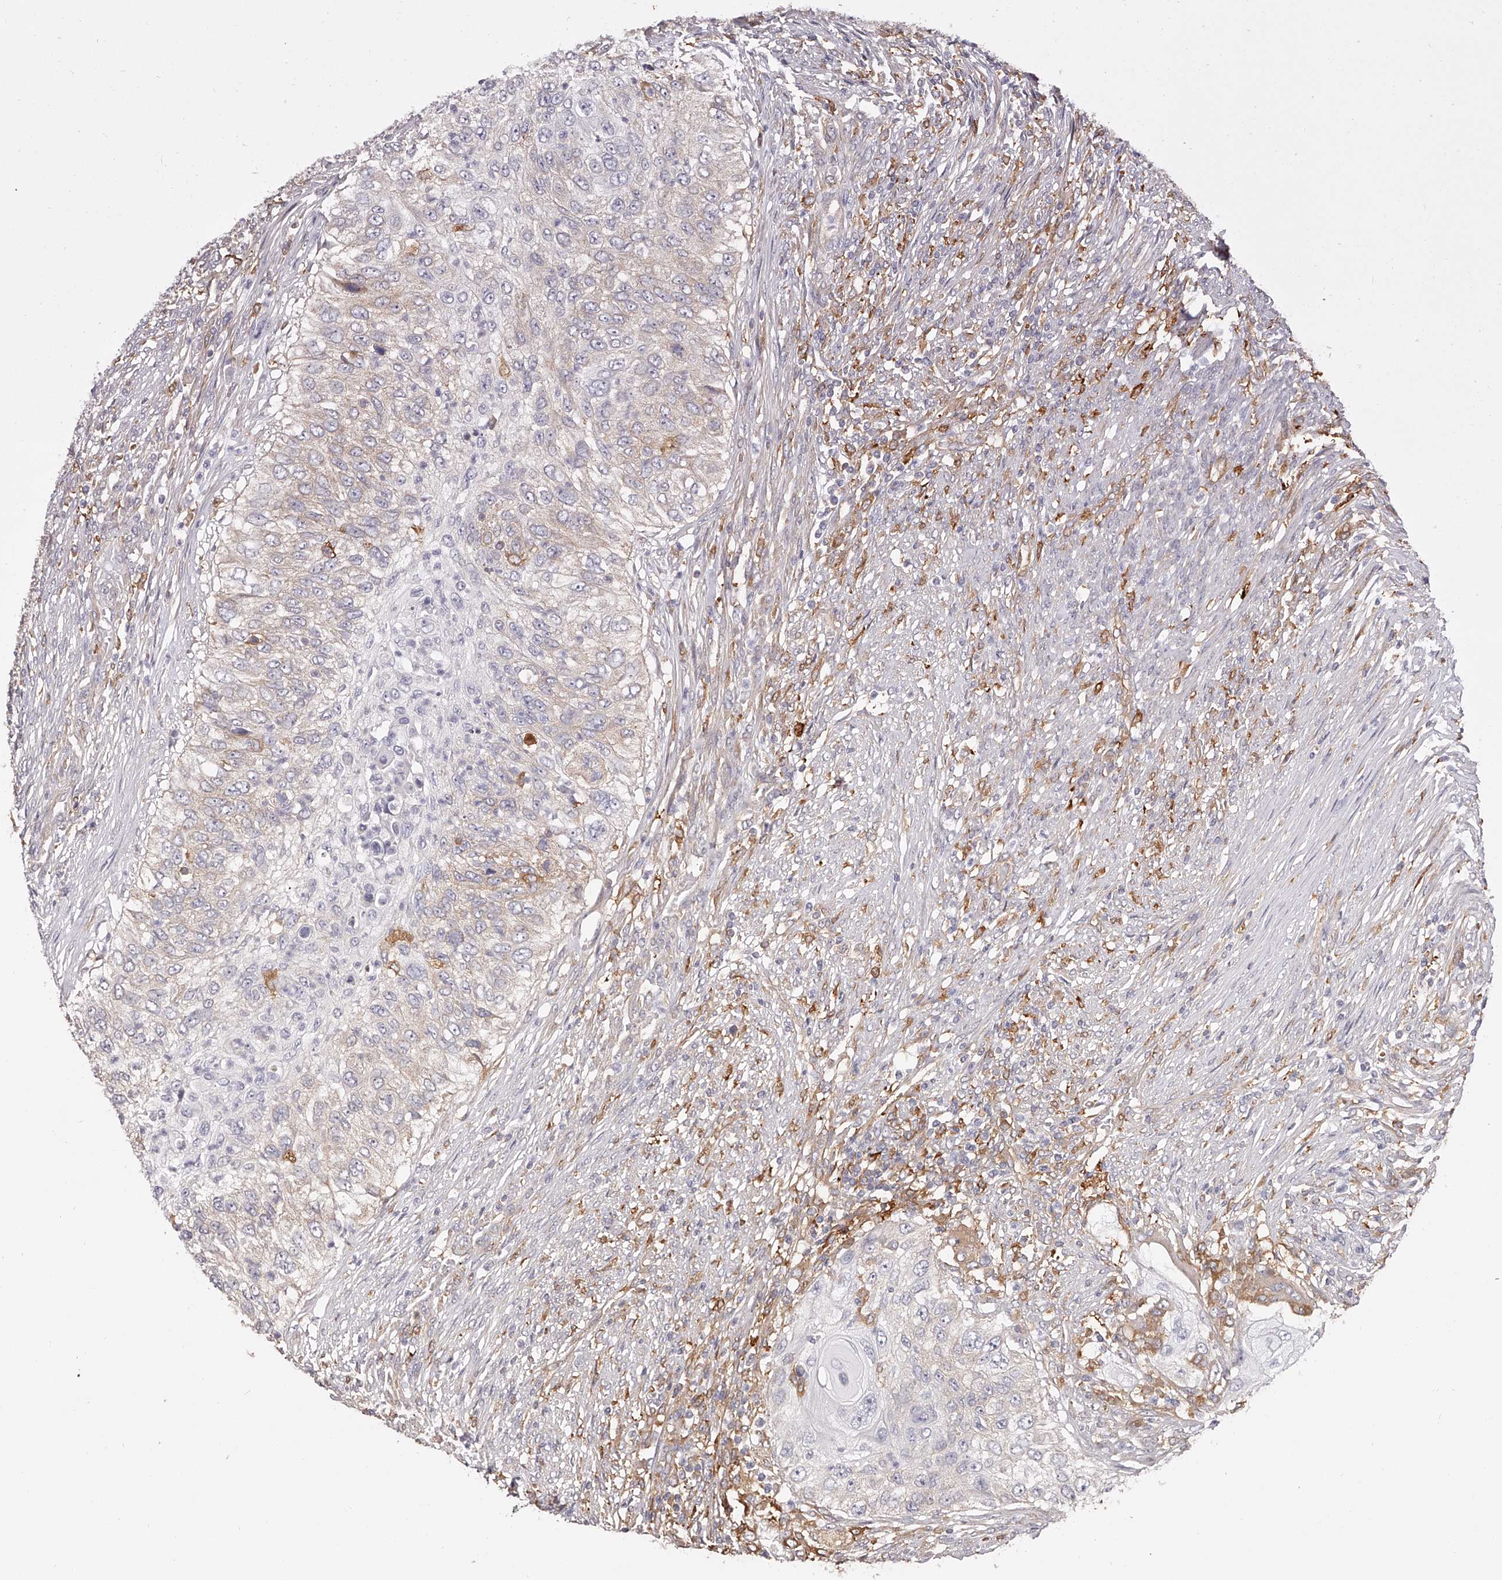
{"staining": {"intensity": "weak", "quantity": "<25%", "location": "cytoplasmic/membranous"}, "tissue": "urothelial cancer", "cell_type": "Tumor cells", "image_type": "cancer", "snomed": [{"axis": "morphology", "description": "Urothelial carcinoma, High grade"}, {"axis": "topography", "description": "Urinary bladder"}], "caption": "Tumor cells show no significant protein positivity in urothelial carcinoma (high-grade).", "gene": "LAP3", "patient": {"sex": "female", "age": 60}}